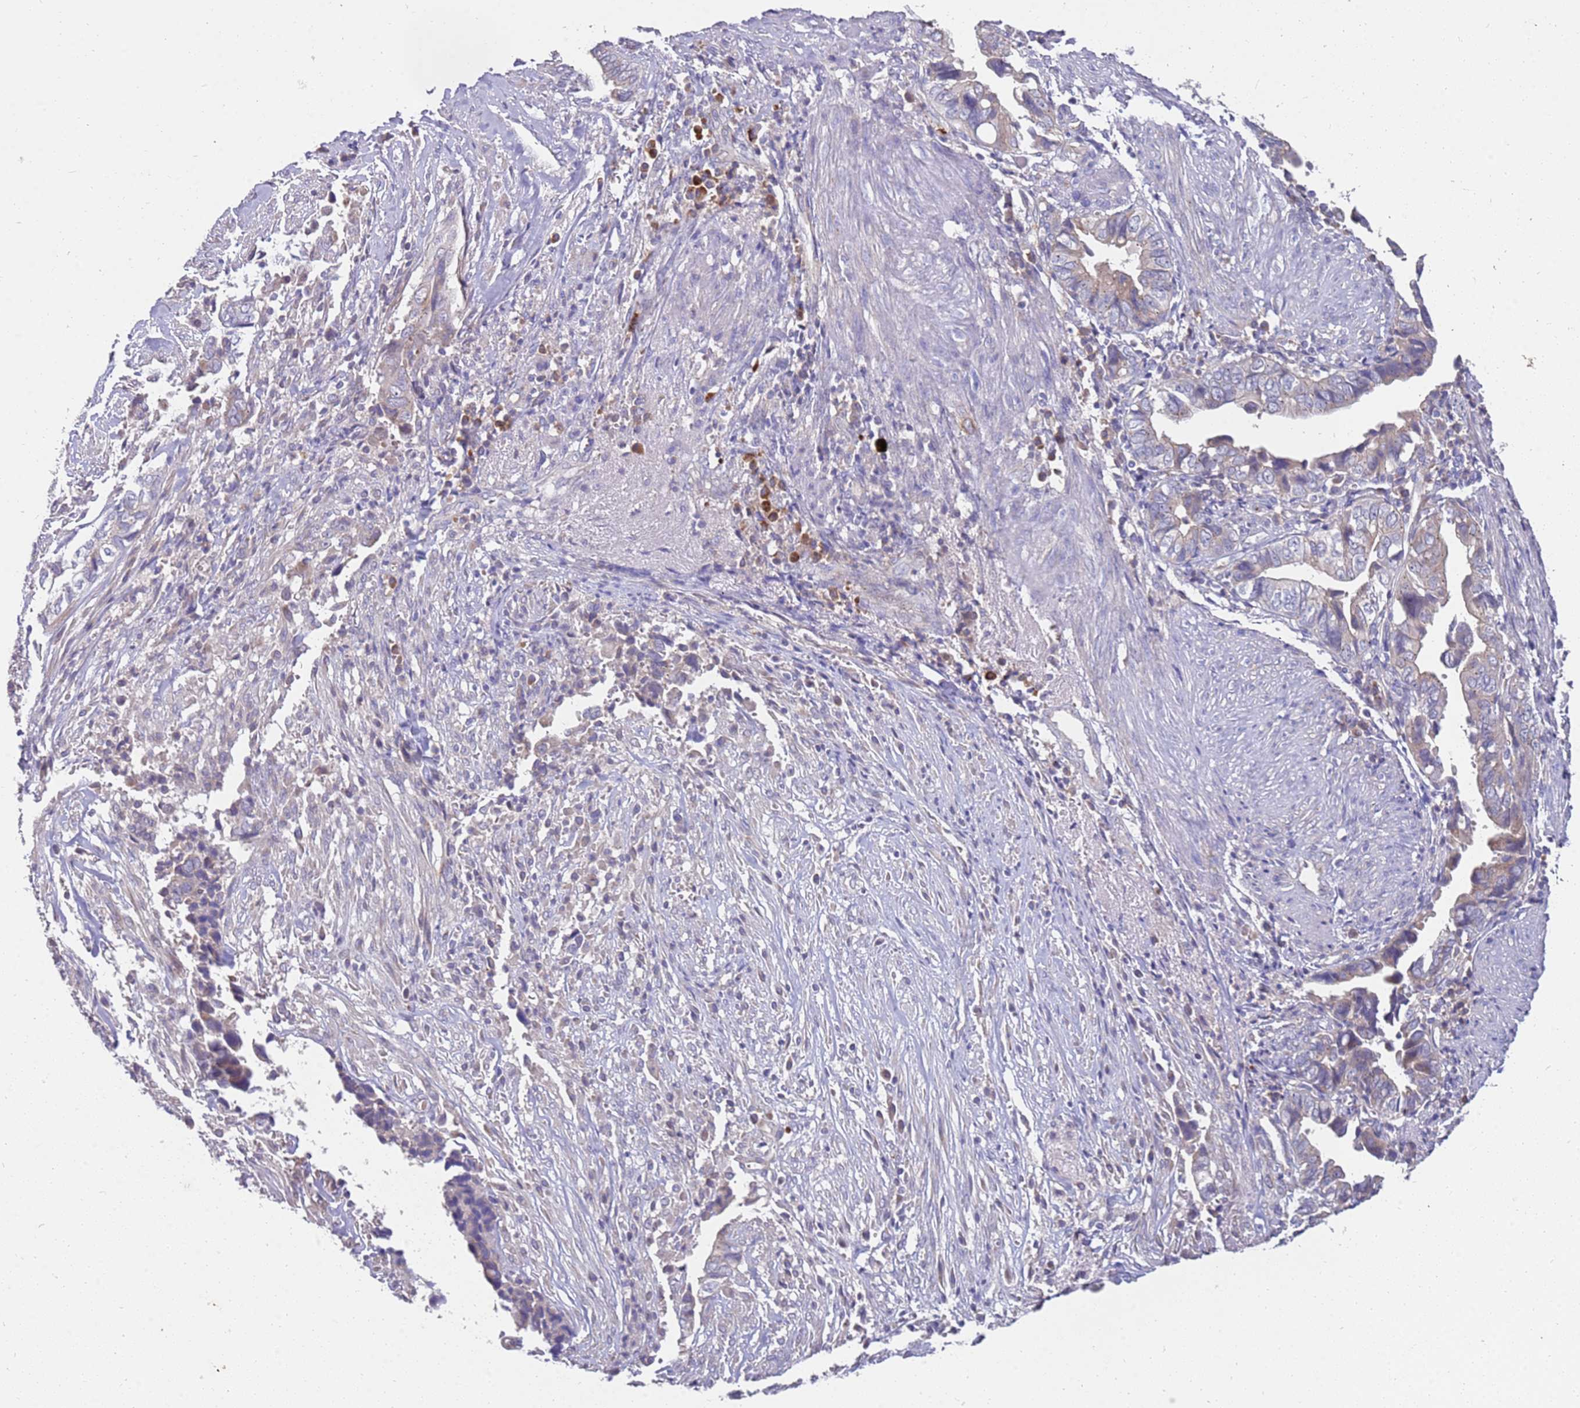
{"staining": {"intensity": "weak", "quantity": "<25%", "location": "cytoplasmic/membranous"}, "tissue": "liver cancer", "cell_type": "Tumor cells", "image_type": "cancer", "snomed": [{"axis": "morphology", "description": "Cholangiocarcinoma"}, {"axis": "topography", "description": "Liver"}], "caption": "An immunohistochemistry histopathology image of liver cancer is shown. There is no staining in tumor cells of liver cancer.", "gene": "NMUR2", "patient": {"sex": "female", "age": 79}}